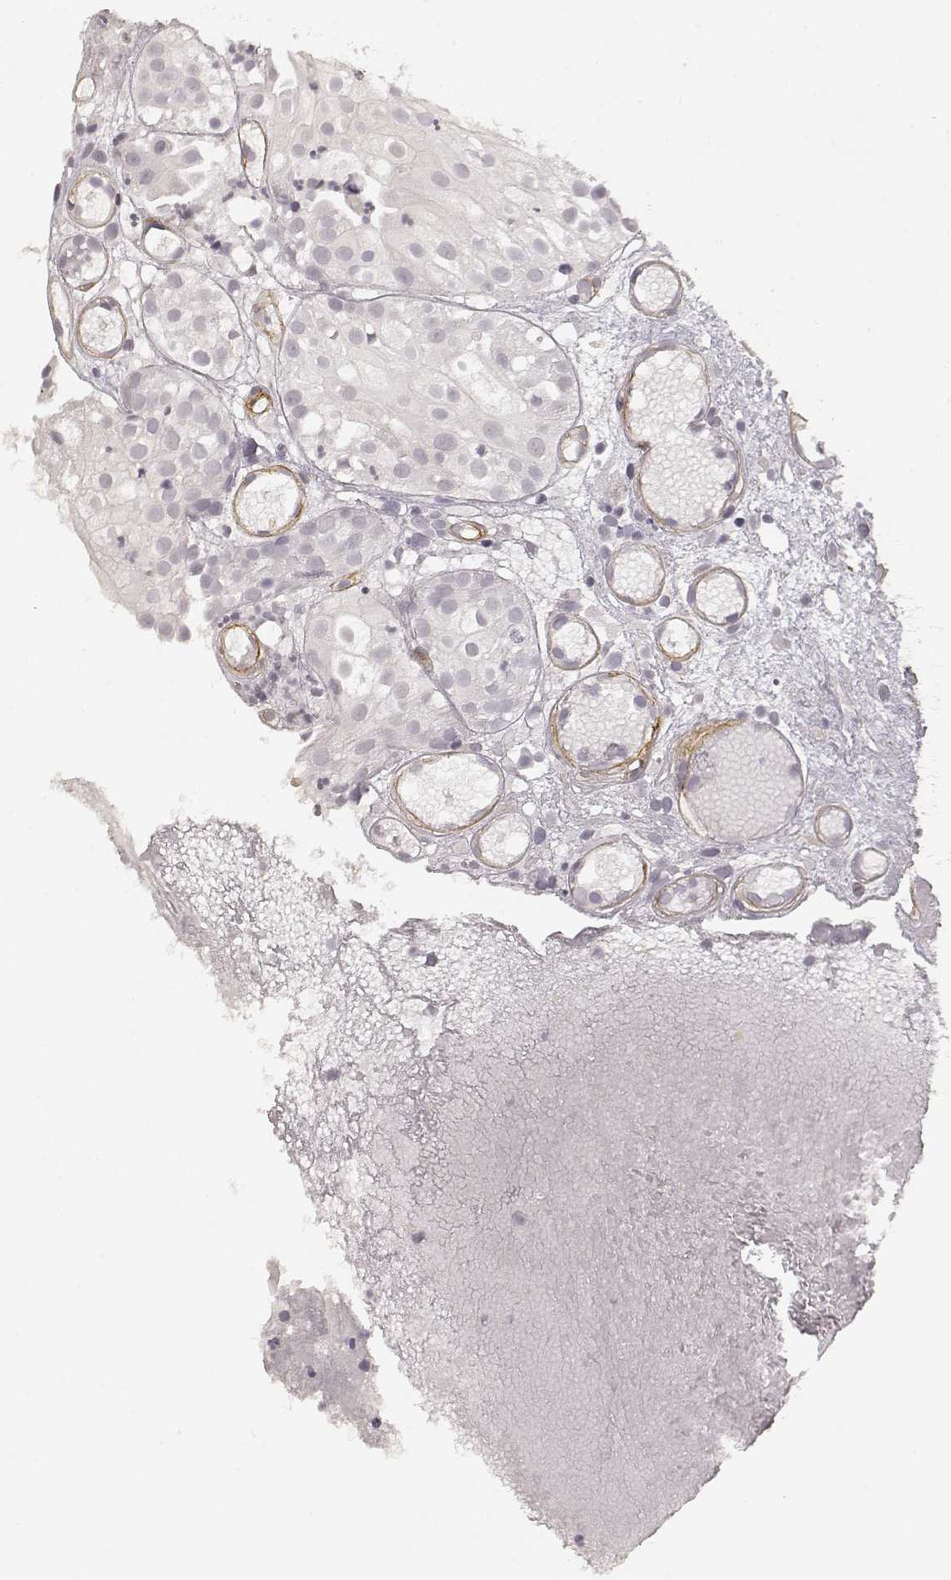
{"staining": {"intensity": "negative", "quantity": "none", "location": "none"}, "tissue": "prostate cancer", "cell_type": "Tumor cells", "image_type": "cancer", "snomed": [{"axis": "morphology", "description": "Adenocarcinoma, High grade"}, {"axis": "topography", "description": "Prostate"}], "caption": "A photomicrograph of human prostate cancer is negative for staining in tumor cells.", "gene": "LAMA4", "patient": {"sex": "male", "age": 79}}